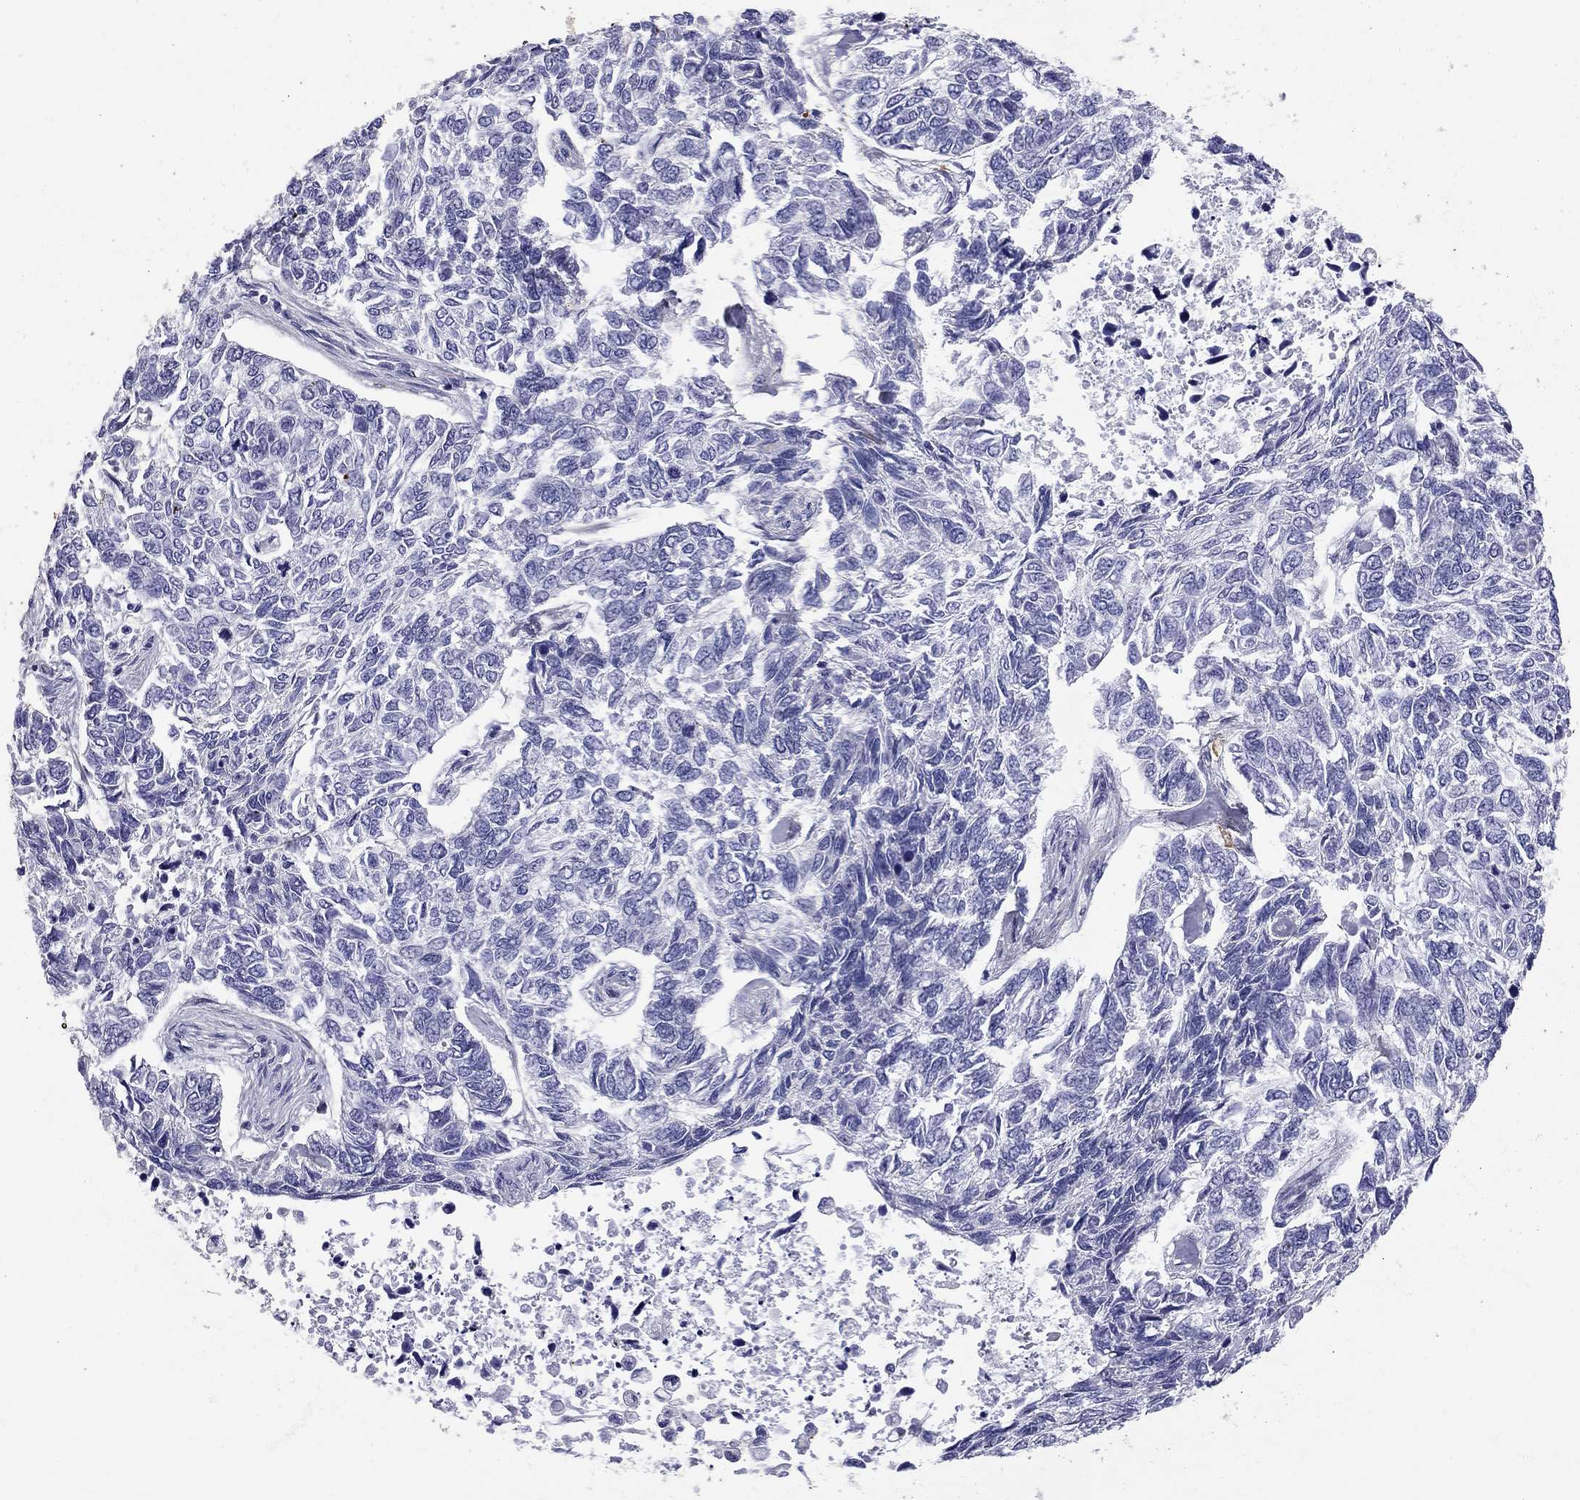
{"staining": {"intensity": "negative", "quantity": "none", "location": "none"}, "tissue": "skin cancer", "cell_type": "Tumor cells", "image_type": "cancer", "snomed": [{"axis": "morphology", "description": "Basal cell carcinoma"}, {"axis": "topography", "description": "Skin"}], "caption": "This is a photomicrograph of IHC staining of skin basal cell carcinoma, which shows no staining in tumor cells.", "gene": "C8orf88", "patient": {"sex": "female", "age": 65}}